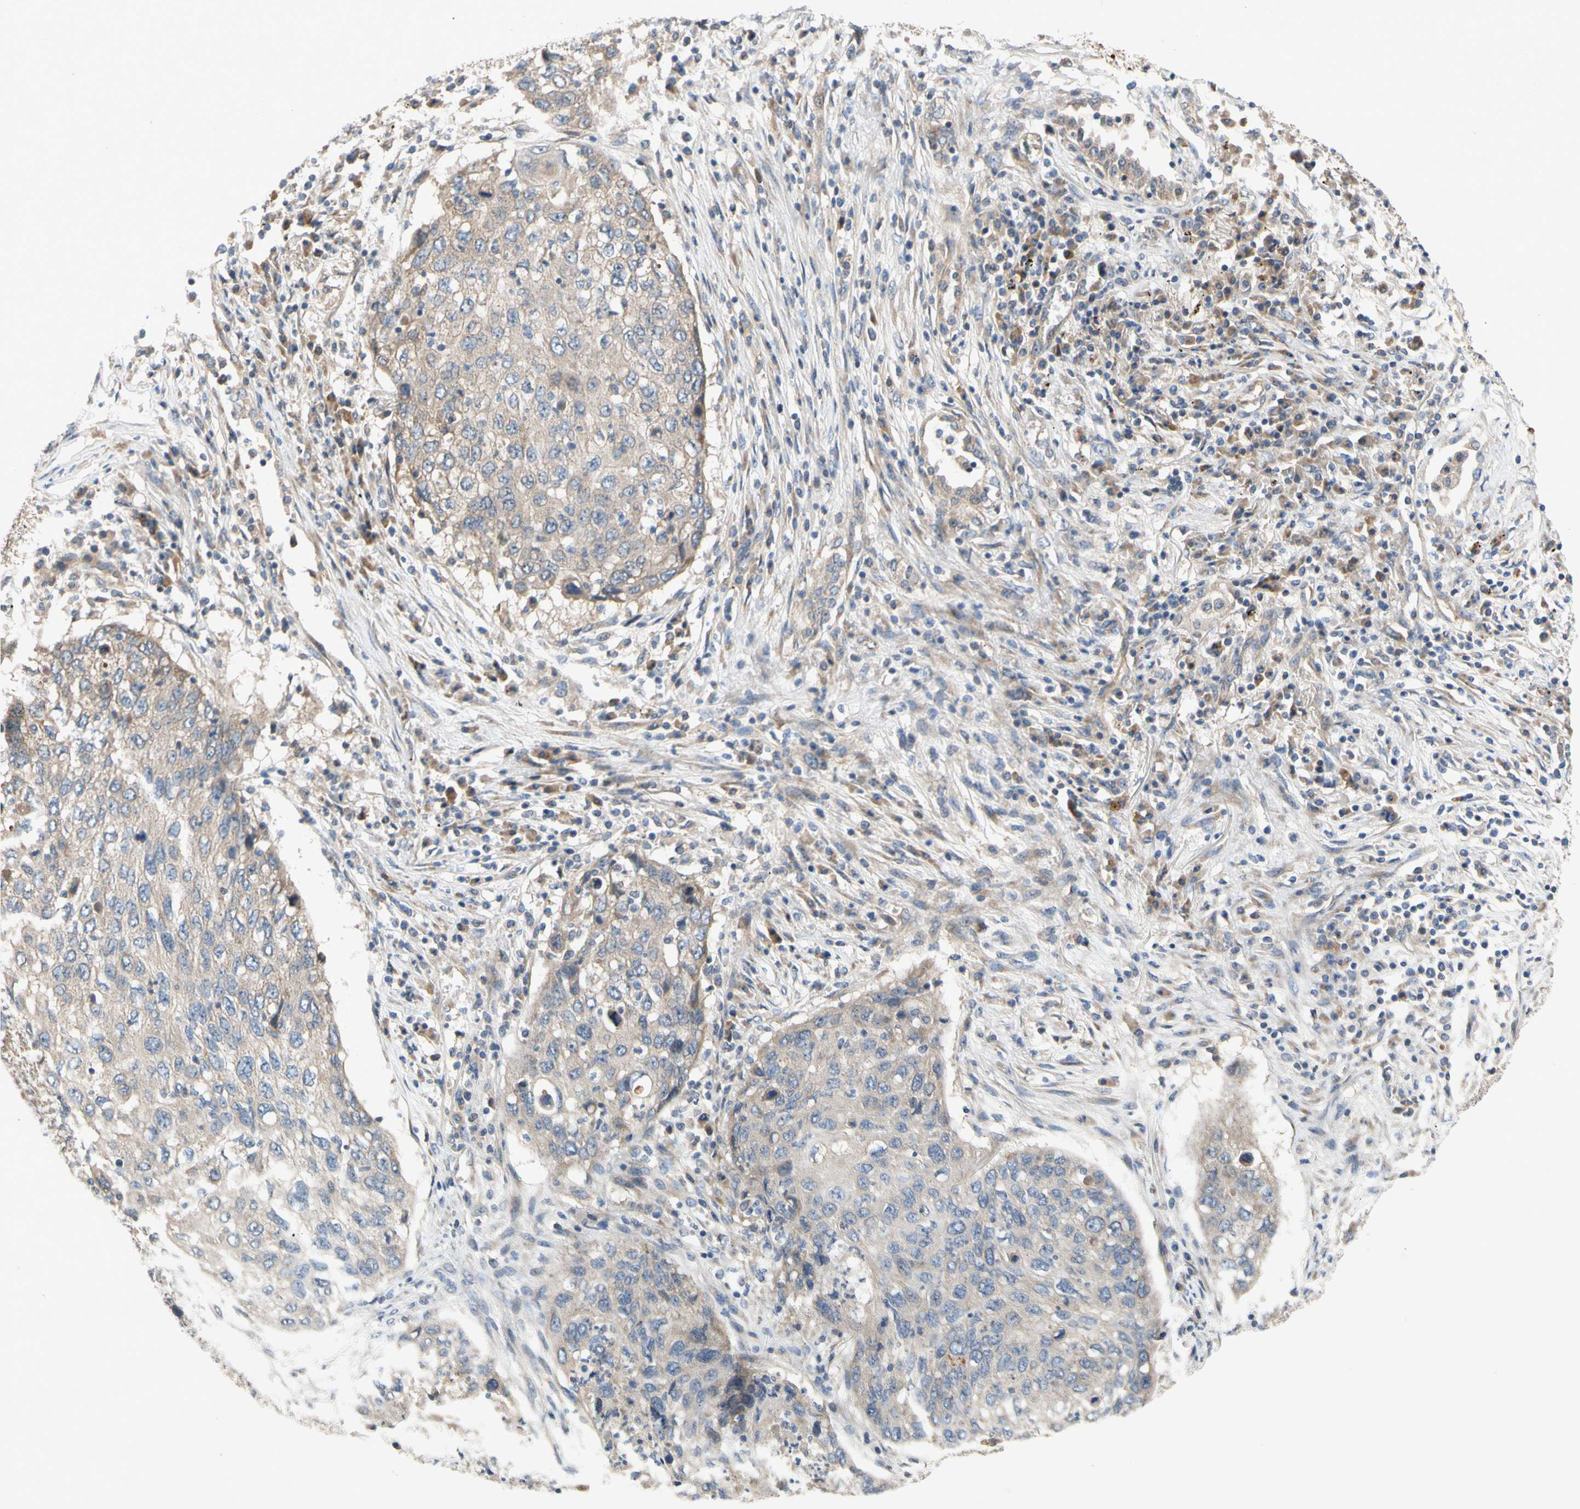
{"staining": {"intensity": "weak", "quantity": ">75%", "location": "cytoplasmic/membranous"}, "tissue": "lung cancer", "cell_type": "Tumor cells", "image_type": "cancer", "snomed": [{"axis": "morphology", "description": "Squamous cell carcinoma, NOS"}, {"axis": "topography", "description": "Lung"}], "caption": "Squamous cell carcinoma (lung) stained with immunohistochemistry reveals weak cytoplasmic/membranous staining in about >75% of tumor cells.", "gene": "MBTPS2", "patient": {"sex": "female", "age": 63}}